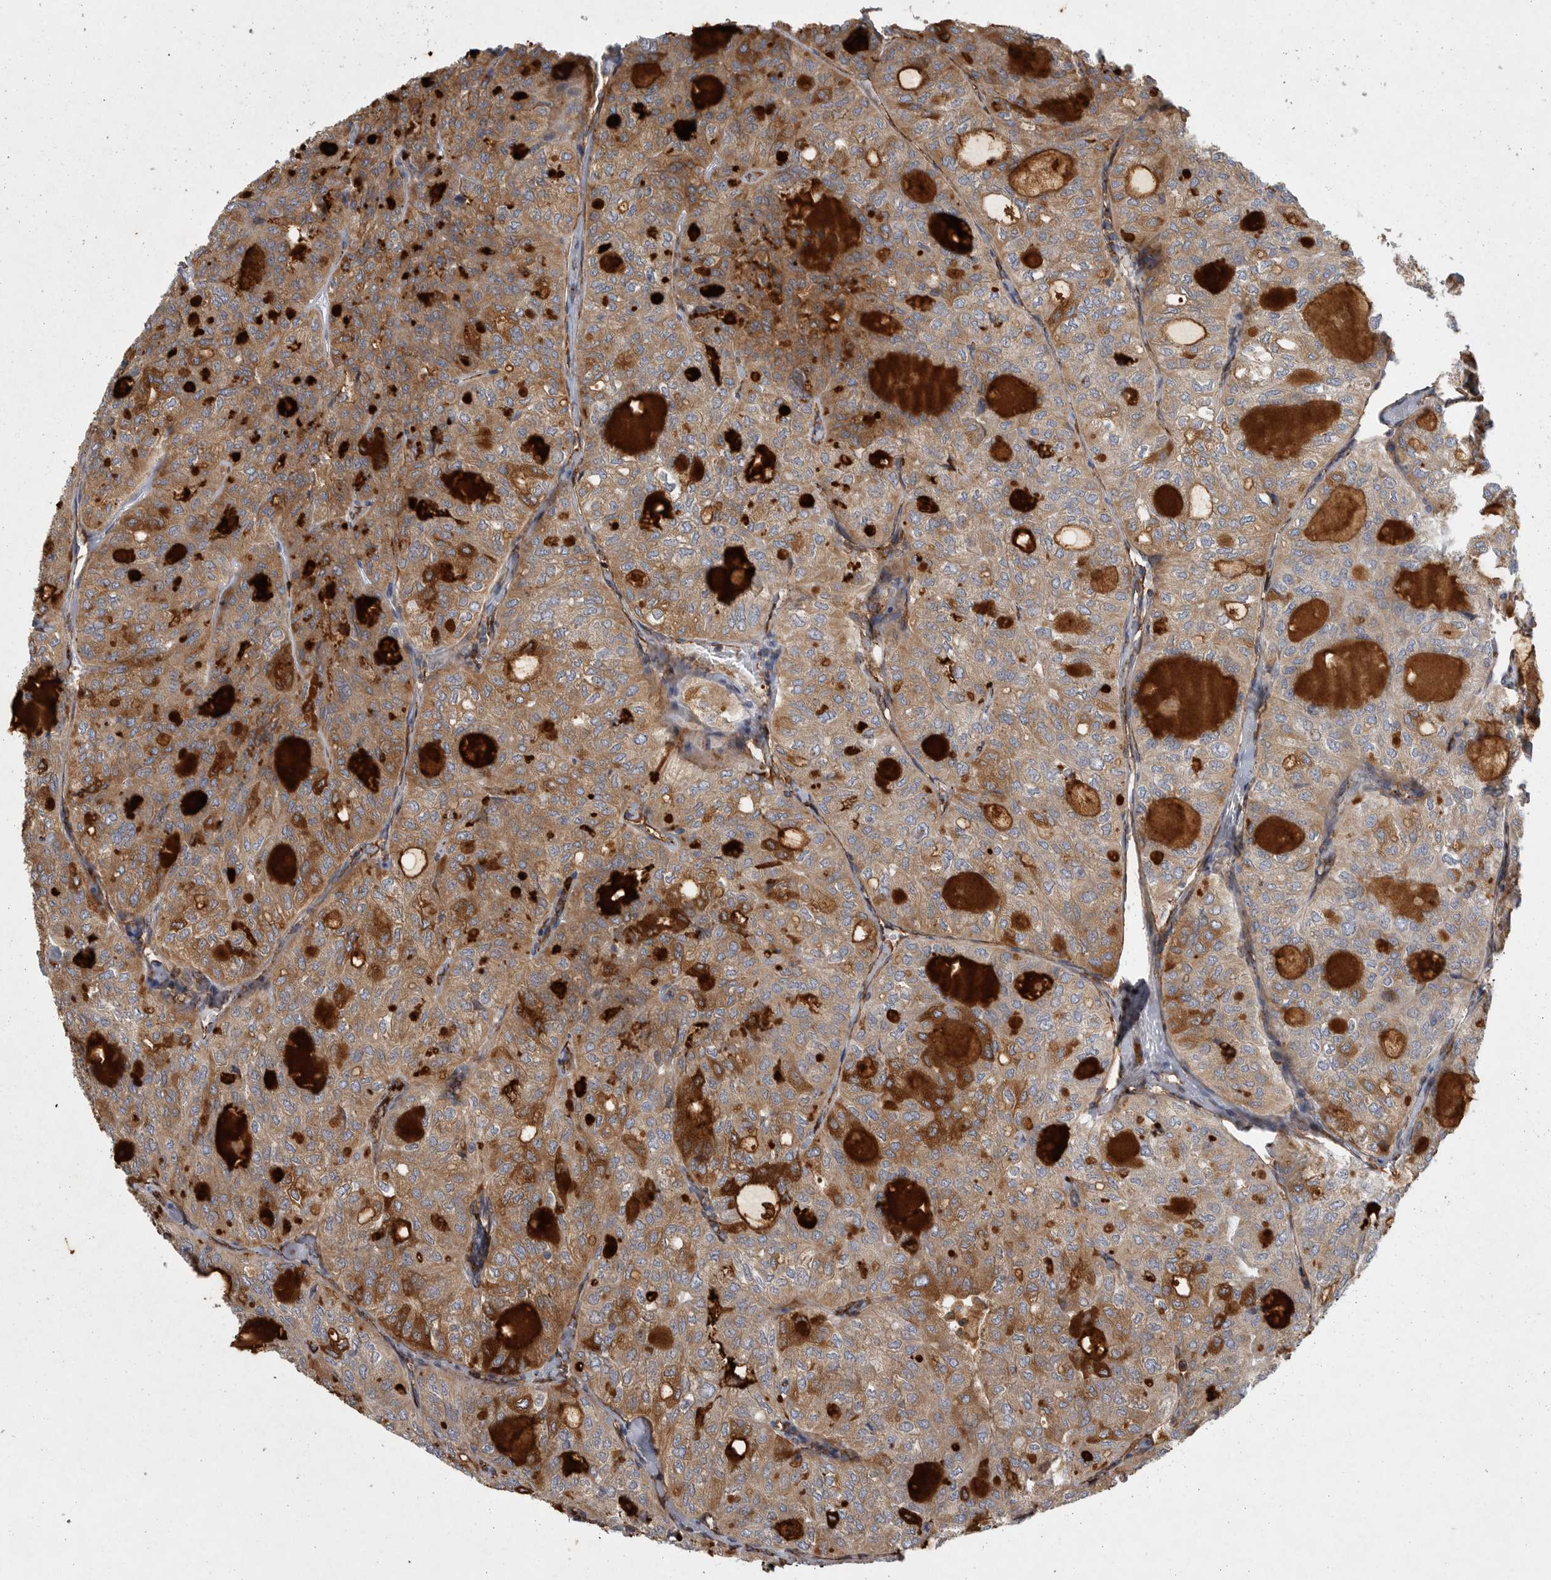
{"staining": {"intensity": "moderate", "quantity": ">75%", "location": "cytoplasmic/membranous"}, "tissue": "thyroid cancer", "cell_type": "Tumor cells", "image_type": "cancer", "snomed": [{"axis": "morphology", "description": "Follicular adenoma carcinoma, NOS"}, {"axis": "topography", "description": "Thyroid gland"}], "caption": "Protein analysis of thyroid cancer (follicular adenoma carcinoma) tissue shows moderate cytoplasmic/membranous staining in about >75% of tumor cells. The protein of interest is shown in brown color, while the nuclei are stained blue.", "gene": "MINPP1", "patient": {"sex": "male", "age": 75}}